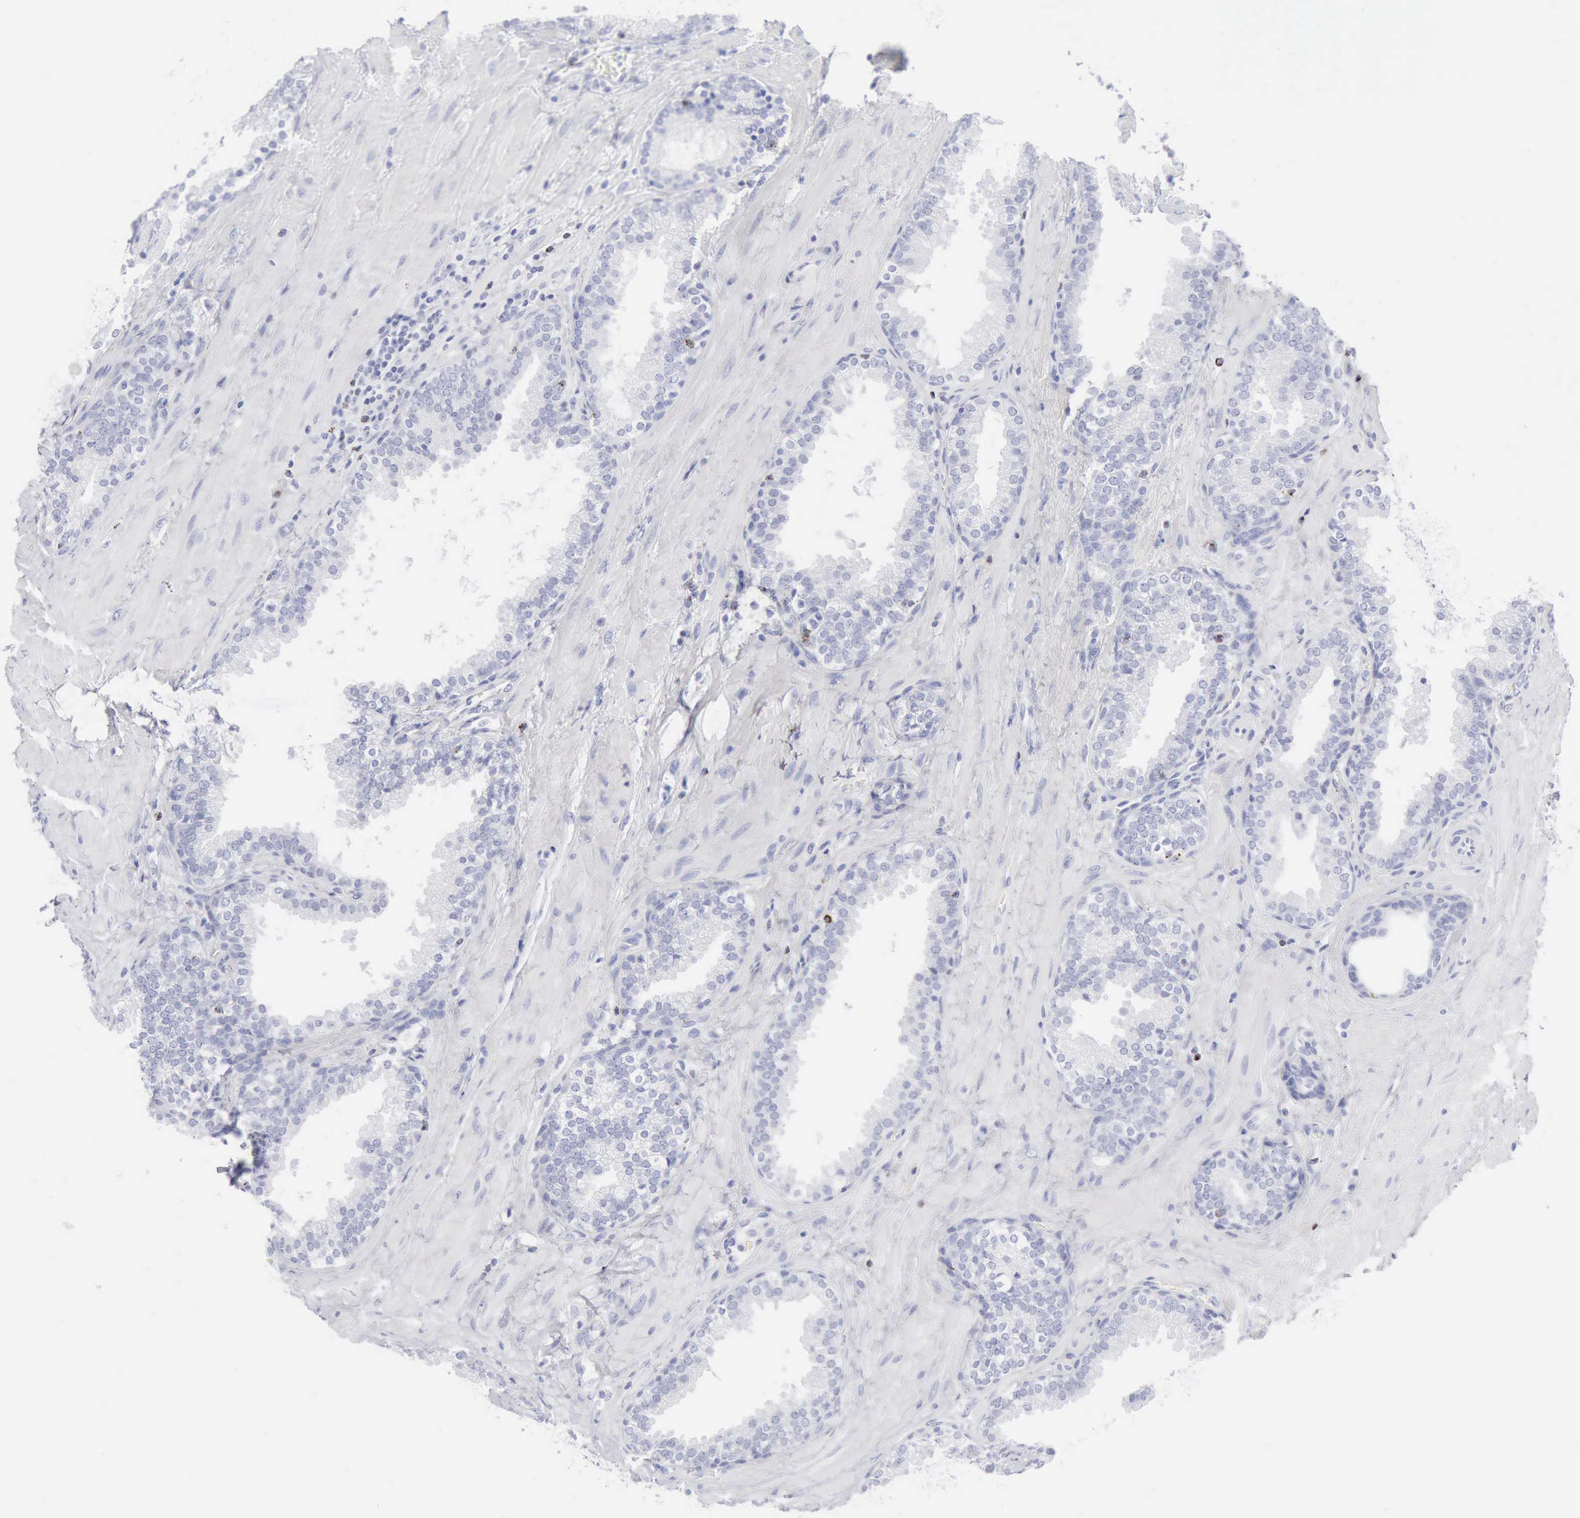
{"staining": {"intensity": "negative", "quantity": "none", "location": "none"}, "tissue": "prostate", "cell_type": "Glandular cells", "image_type": "normal", "snomed": [{"axis": "morphology", "description": "Normal tissue, NOS"}, {"axis": "topography", "description": "Prostate"}], "caption": "Glandular cells are negative for brown protein staining in benign prostate. (DAB immunohistochemistry (IHC) with hematoxylin counter stain).", "gene": "GZMB", "patient": {"sex": "male", "age": 51}}